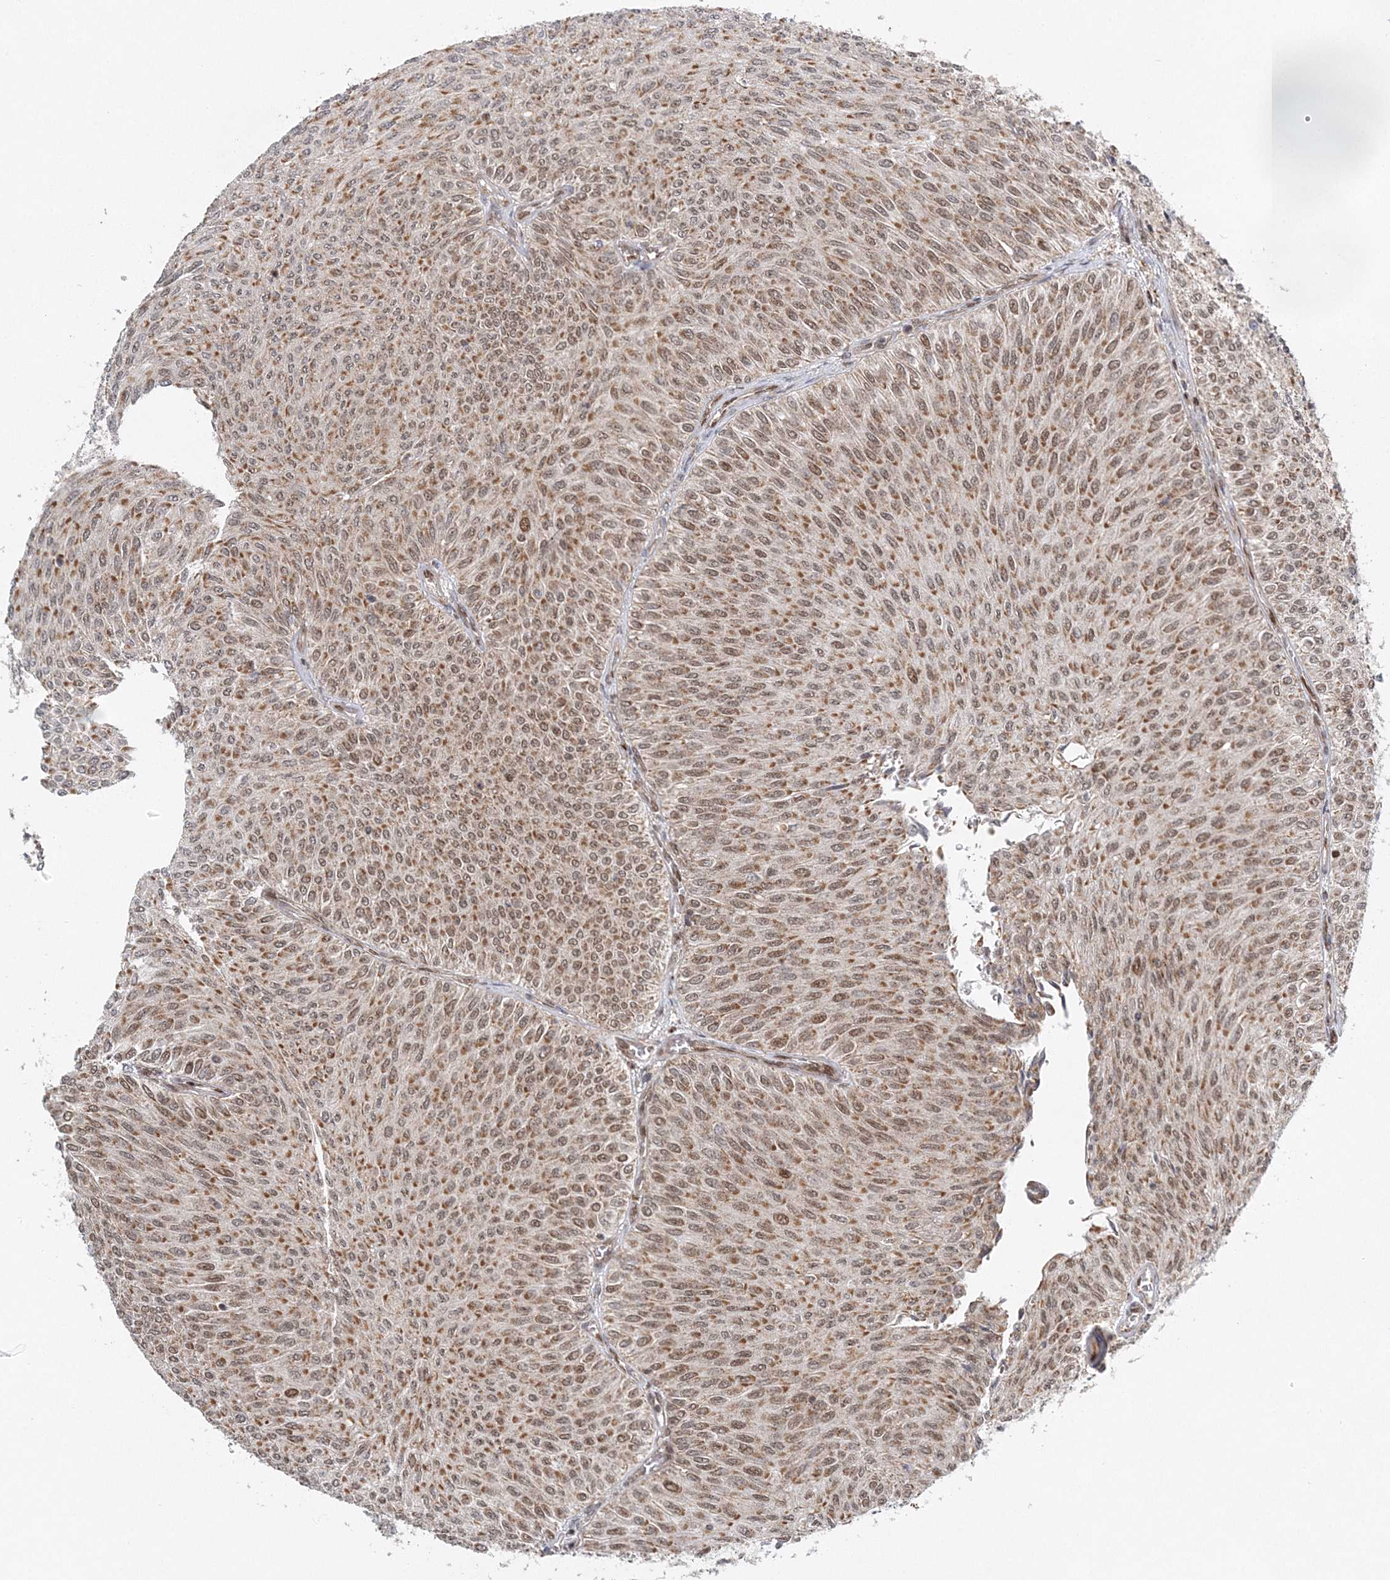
{"staining": {"intensity": "moderate", "quantity": ">75%", "location": "cytoplasmic/membranous"}, "tissue": "urothelial cancer", "cell_type": "Tumor cells", "image_type": "cancer", "snomed": [{"axis": "morphology", "description": "Urothelial carcinoma, Low grade"}, {"axis": "topography", "description": "Urinary bladder"}], "caption": "Immunohistochemistry of urothelial cancer shows medium levels of moderate cytoplasmic/membranous positivity in about >75% of tumor cells.", "gene": "RAB11FIP2", "patient": {"sex": "male", "age": 78}}